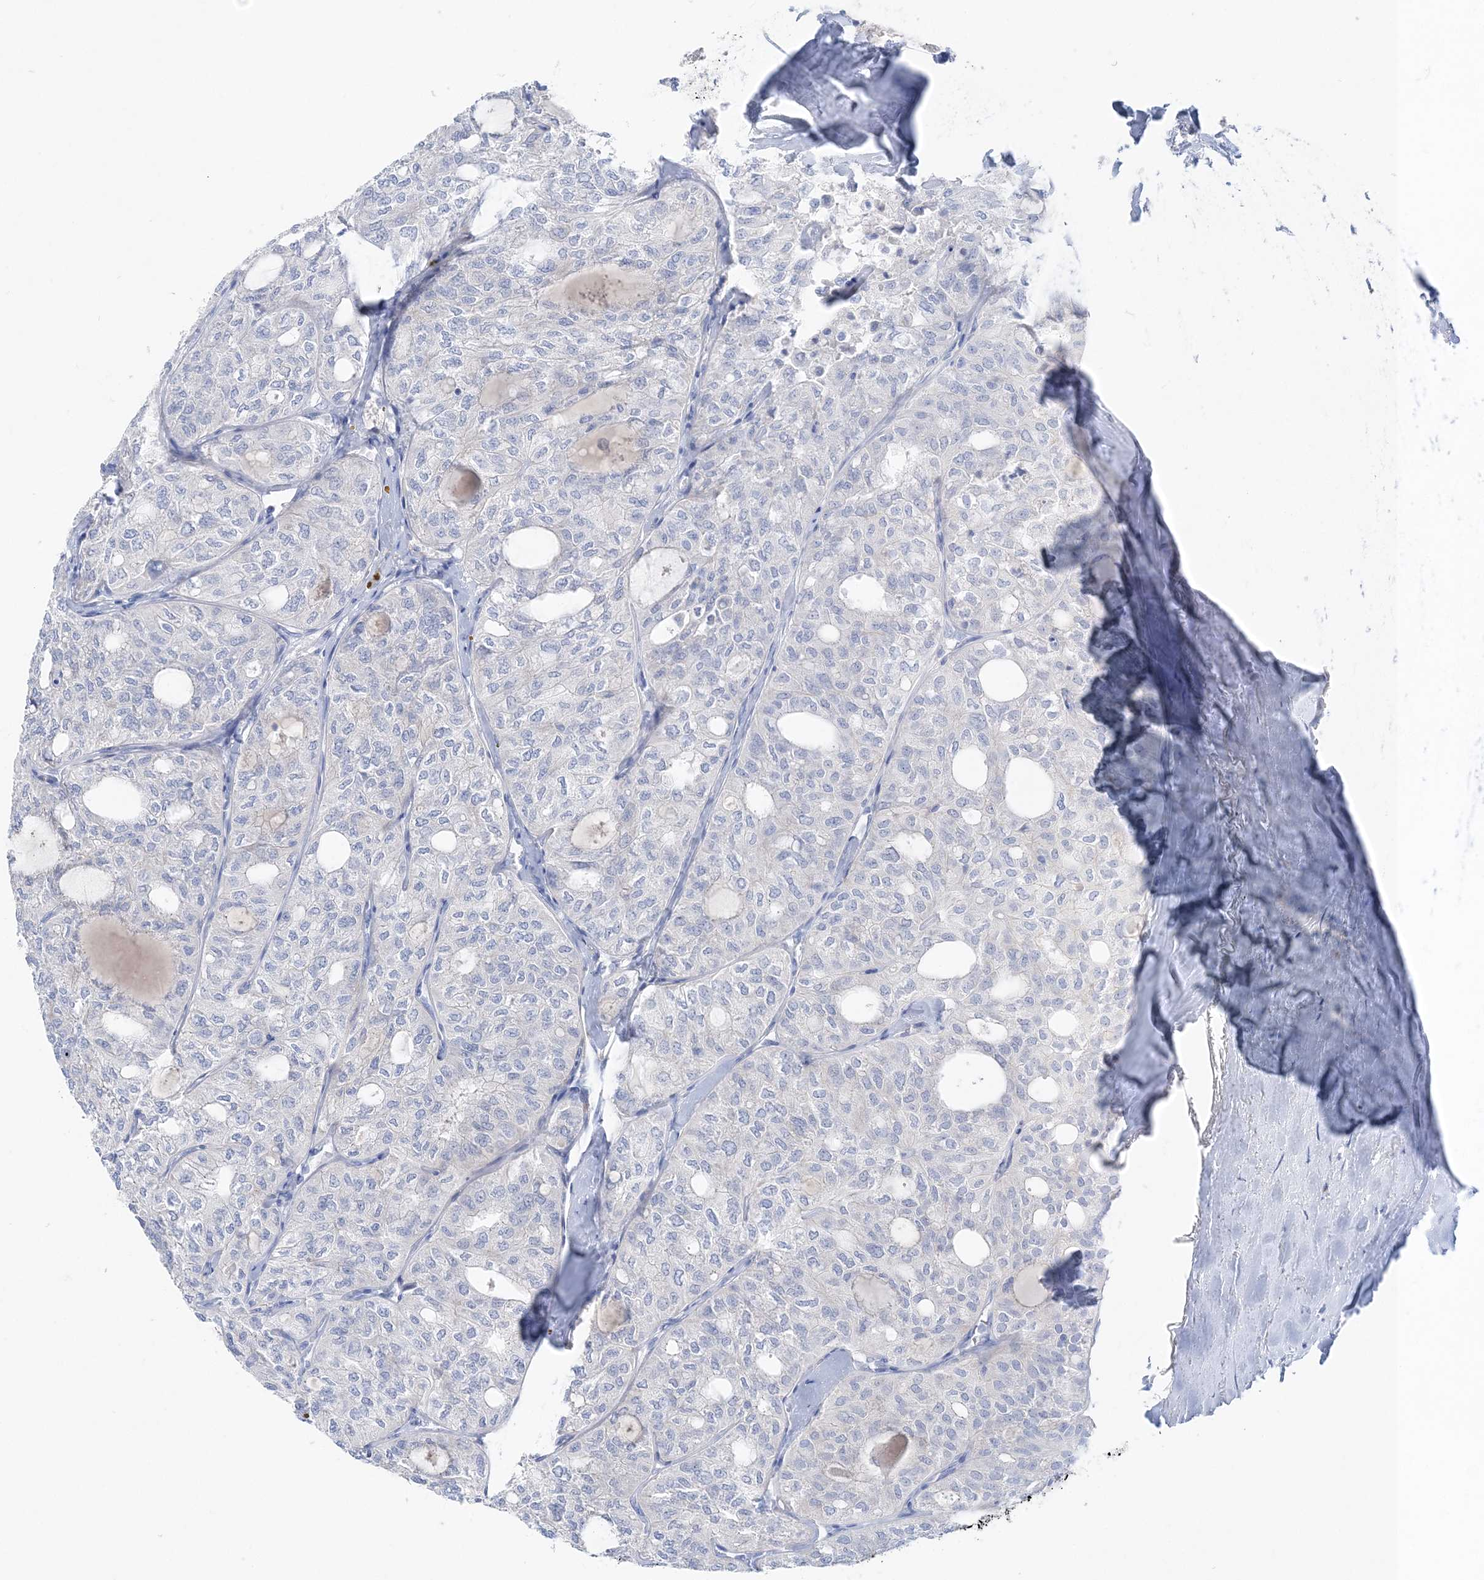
{"staining": {"intensity": "negative", "quantity": "none", "location": "none"}, "tissue": "thyroid cancer", "cell_type": "Tumor cells", "image_type": "cancer", "snomed": [{"axis": "morphology", "description": "Follicular adenoma carcinoma, NOS"}, {"axis": "topography", "description": "Thyroid gland"}], "caption": "Thyroid follicular adenoma carcinoma was stained to show a protein in brown. There is no significant expression in tumor cells.", "gene": "SLC5A6", "patient": {"sex": "male", "age": 75}}